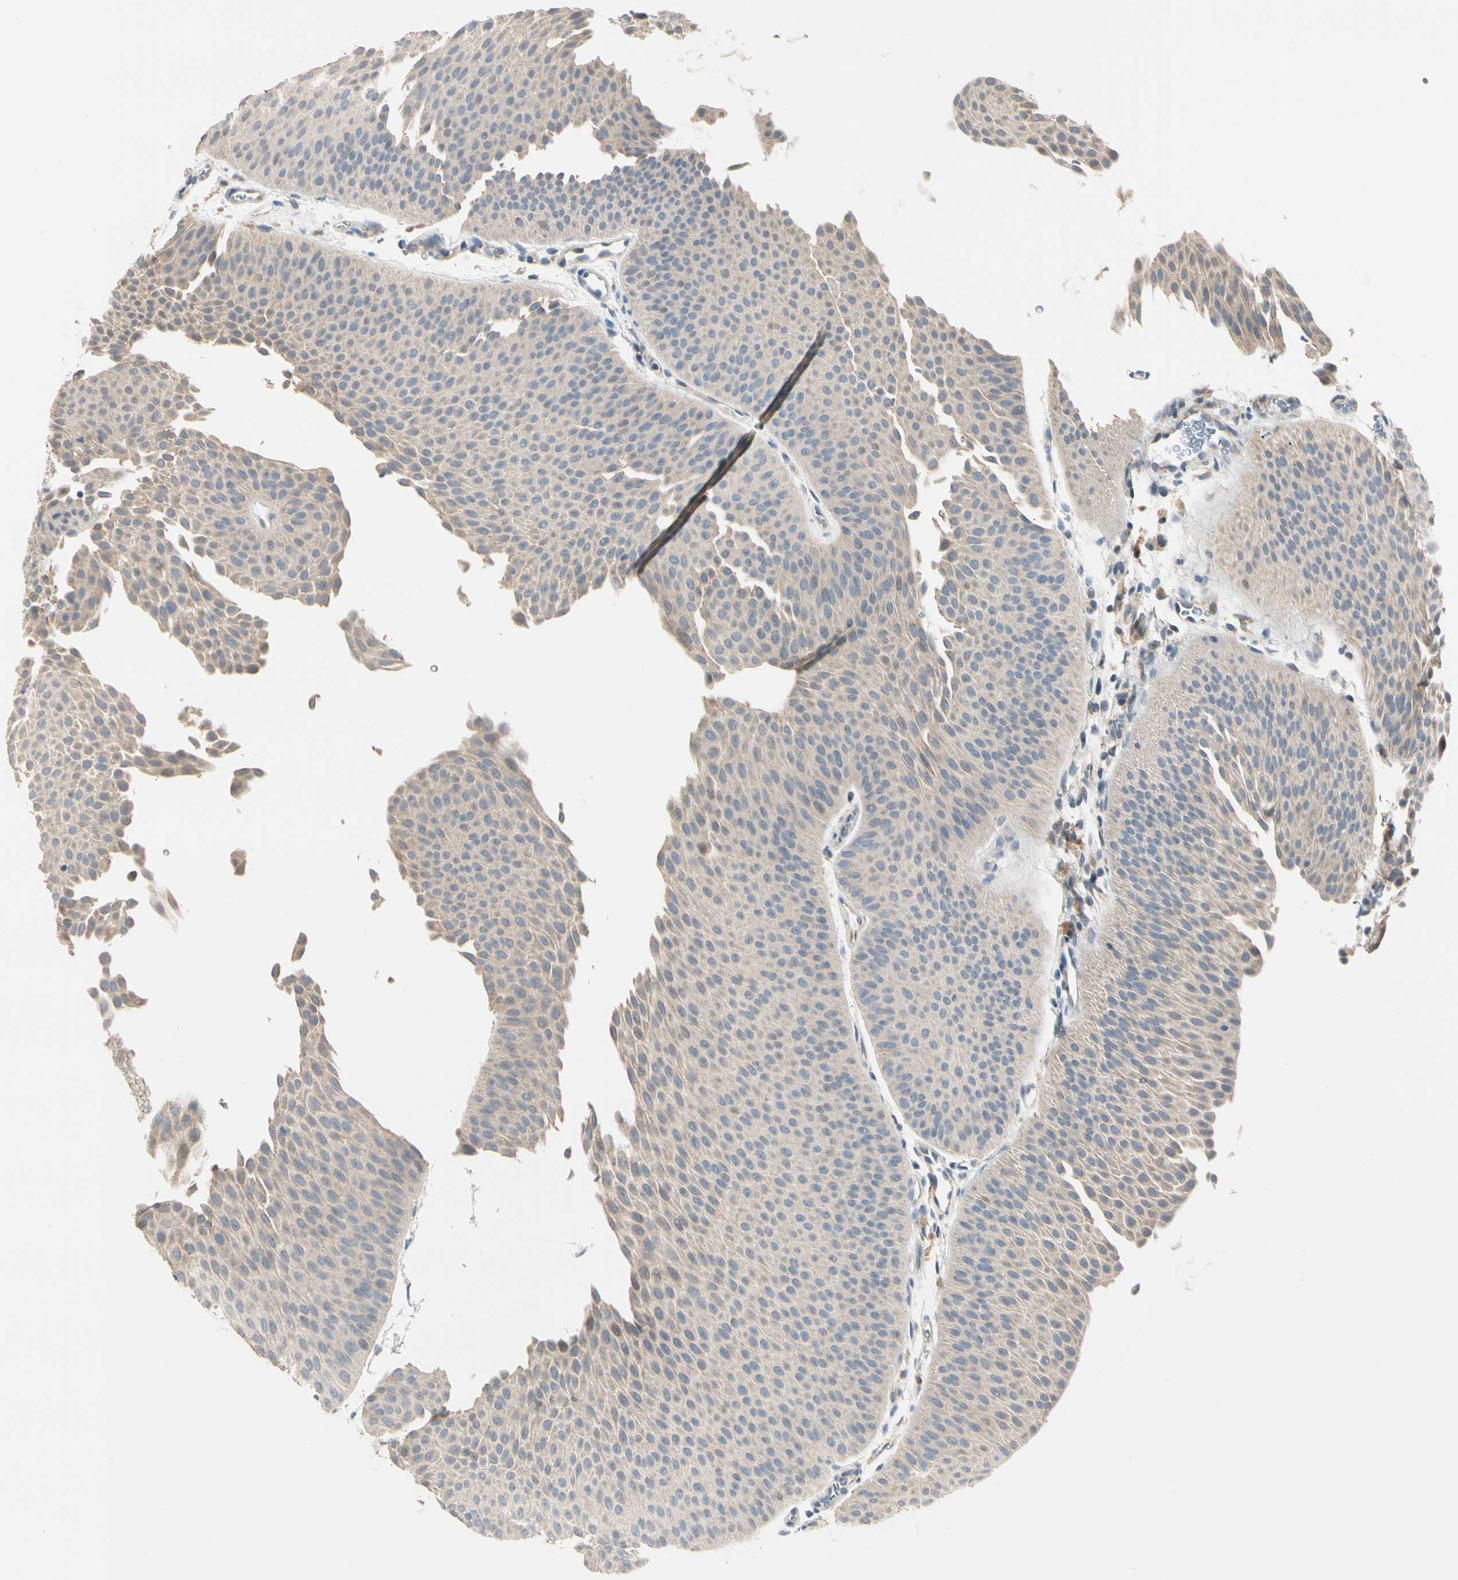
{"staining": {"intensity": "weak", "quantity": "25%-75%", "location": "cytoplasmic/membranous"}, "tissue": "urothelial cancer", "cell_type": "Tumor cells", "image_type": "cancer", "snomed": [{"axis": "morphology", "description": "Urothelial carcinoma, Low grade"}, {"axis": "topography", "description": "Urinary bladder"}], "caption": "Protein expression analysis of human urothelial carcinoma (low-grade) reveals weak cytoplasmic/membranous expression in about 25%-75% of tumor cells.", "gene": "GPR153", "patient": {"sex": "female", "age": 60}}